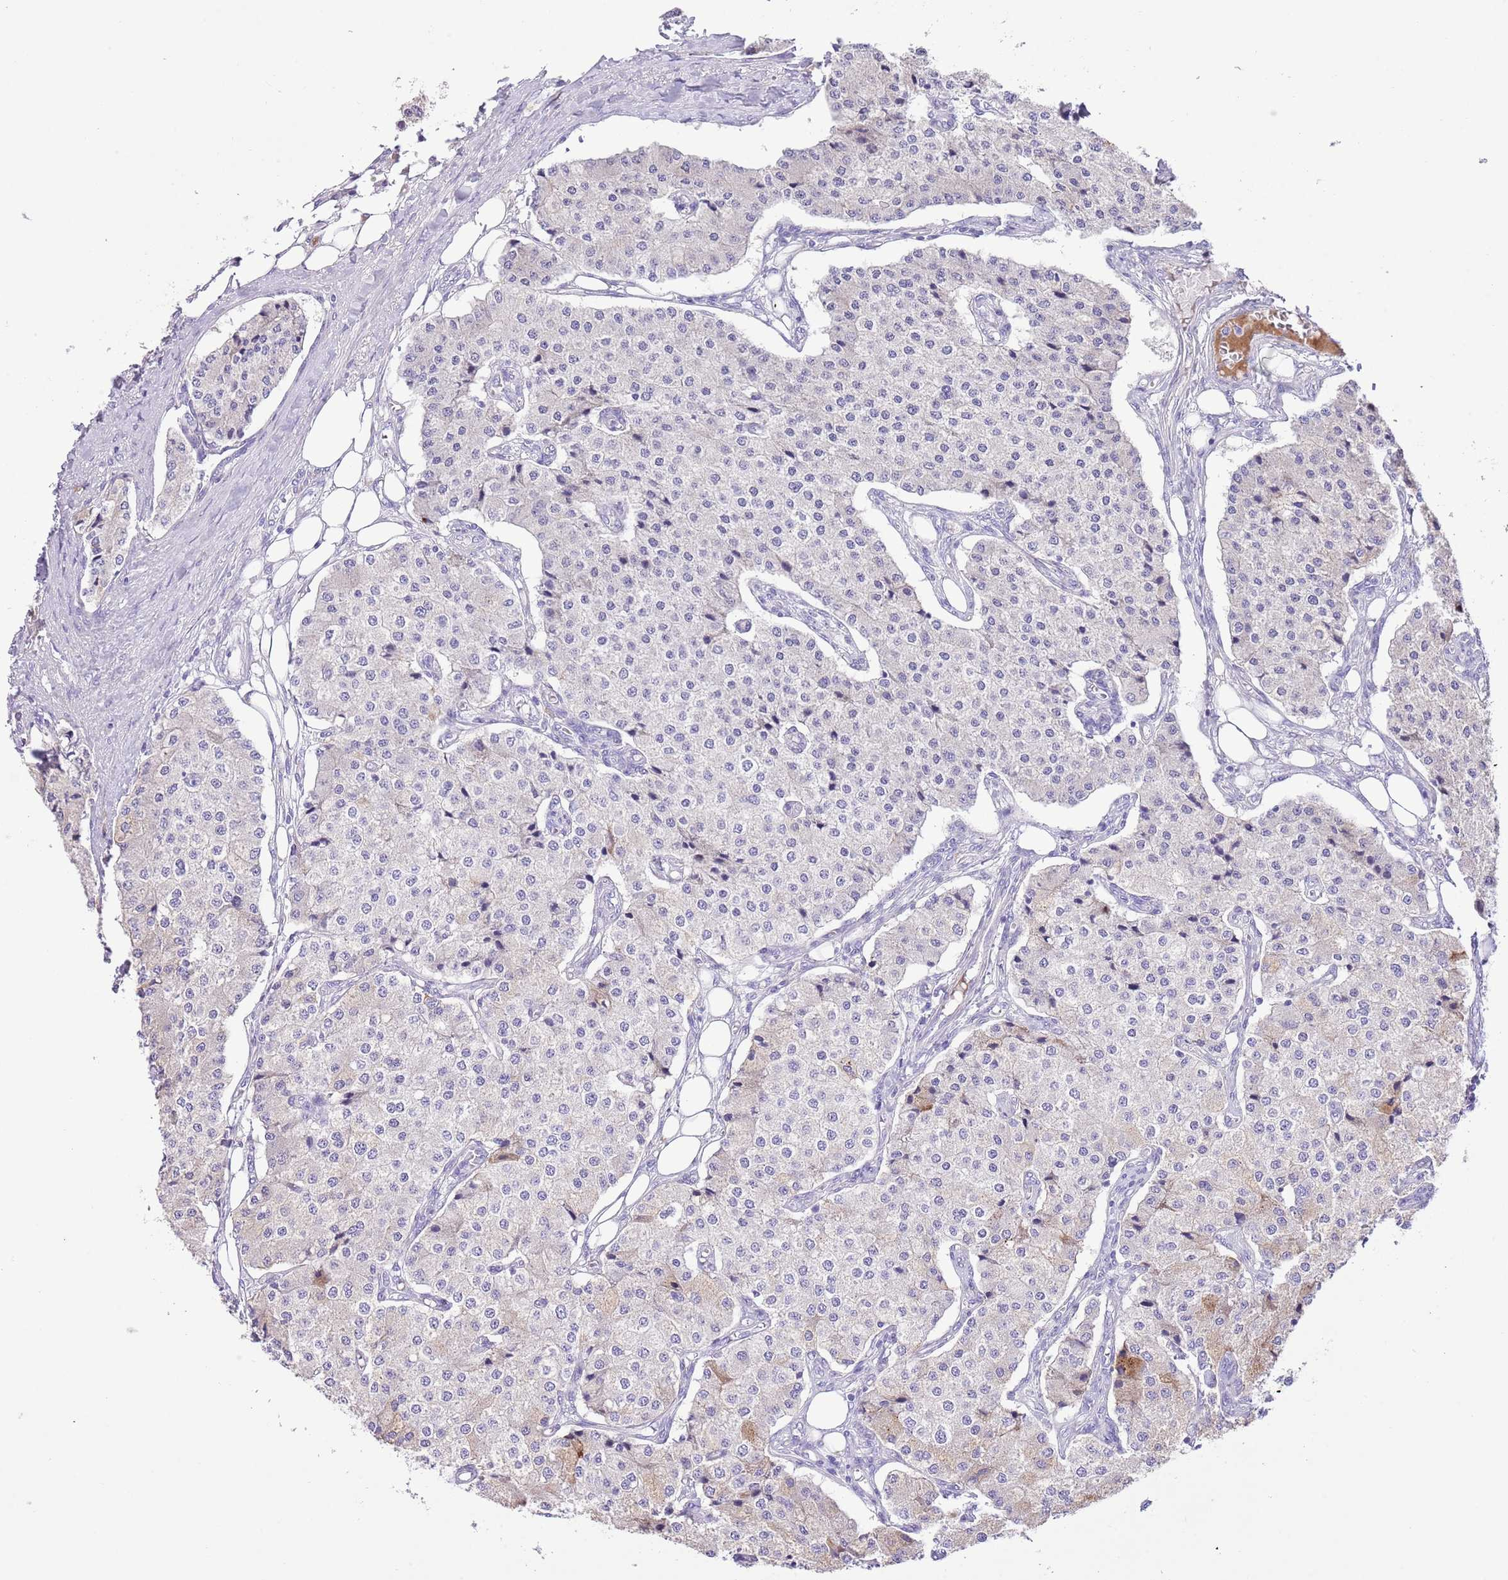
{"staining": {"intensity": "negative", "quantity": "none", "location": "none"}, "tissue": "carcinoid", "cell_type": "Tumor cells", "image_type": "cancer", "snomed": [{"axis": "morphology", "description": "Carcinoid, malignant, NOS"}, {"axis": "topography", "description": "Colon"}], "caption": "This is an IHC photomicrograph of carcinoid. There is no staining in tumor cells.", "gene": "CLEC2A", "patient": {"sex": "female", "age": 52}}